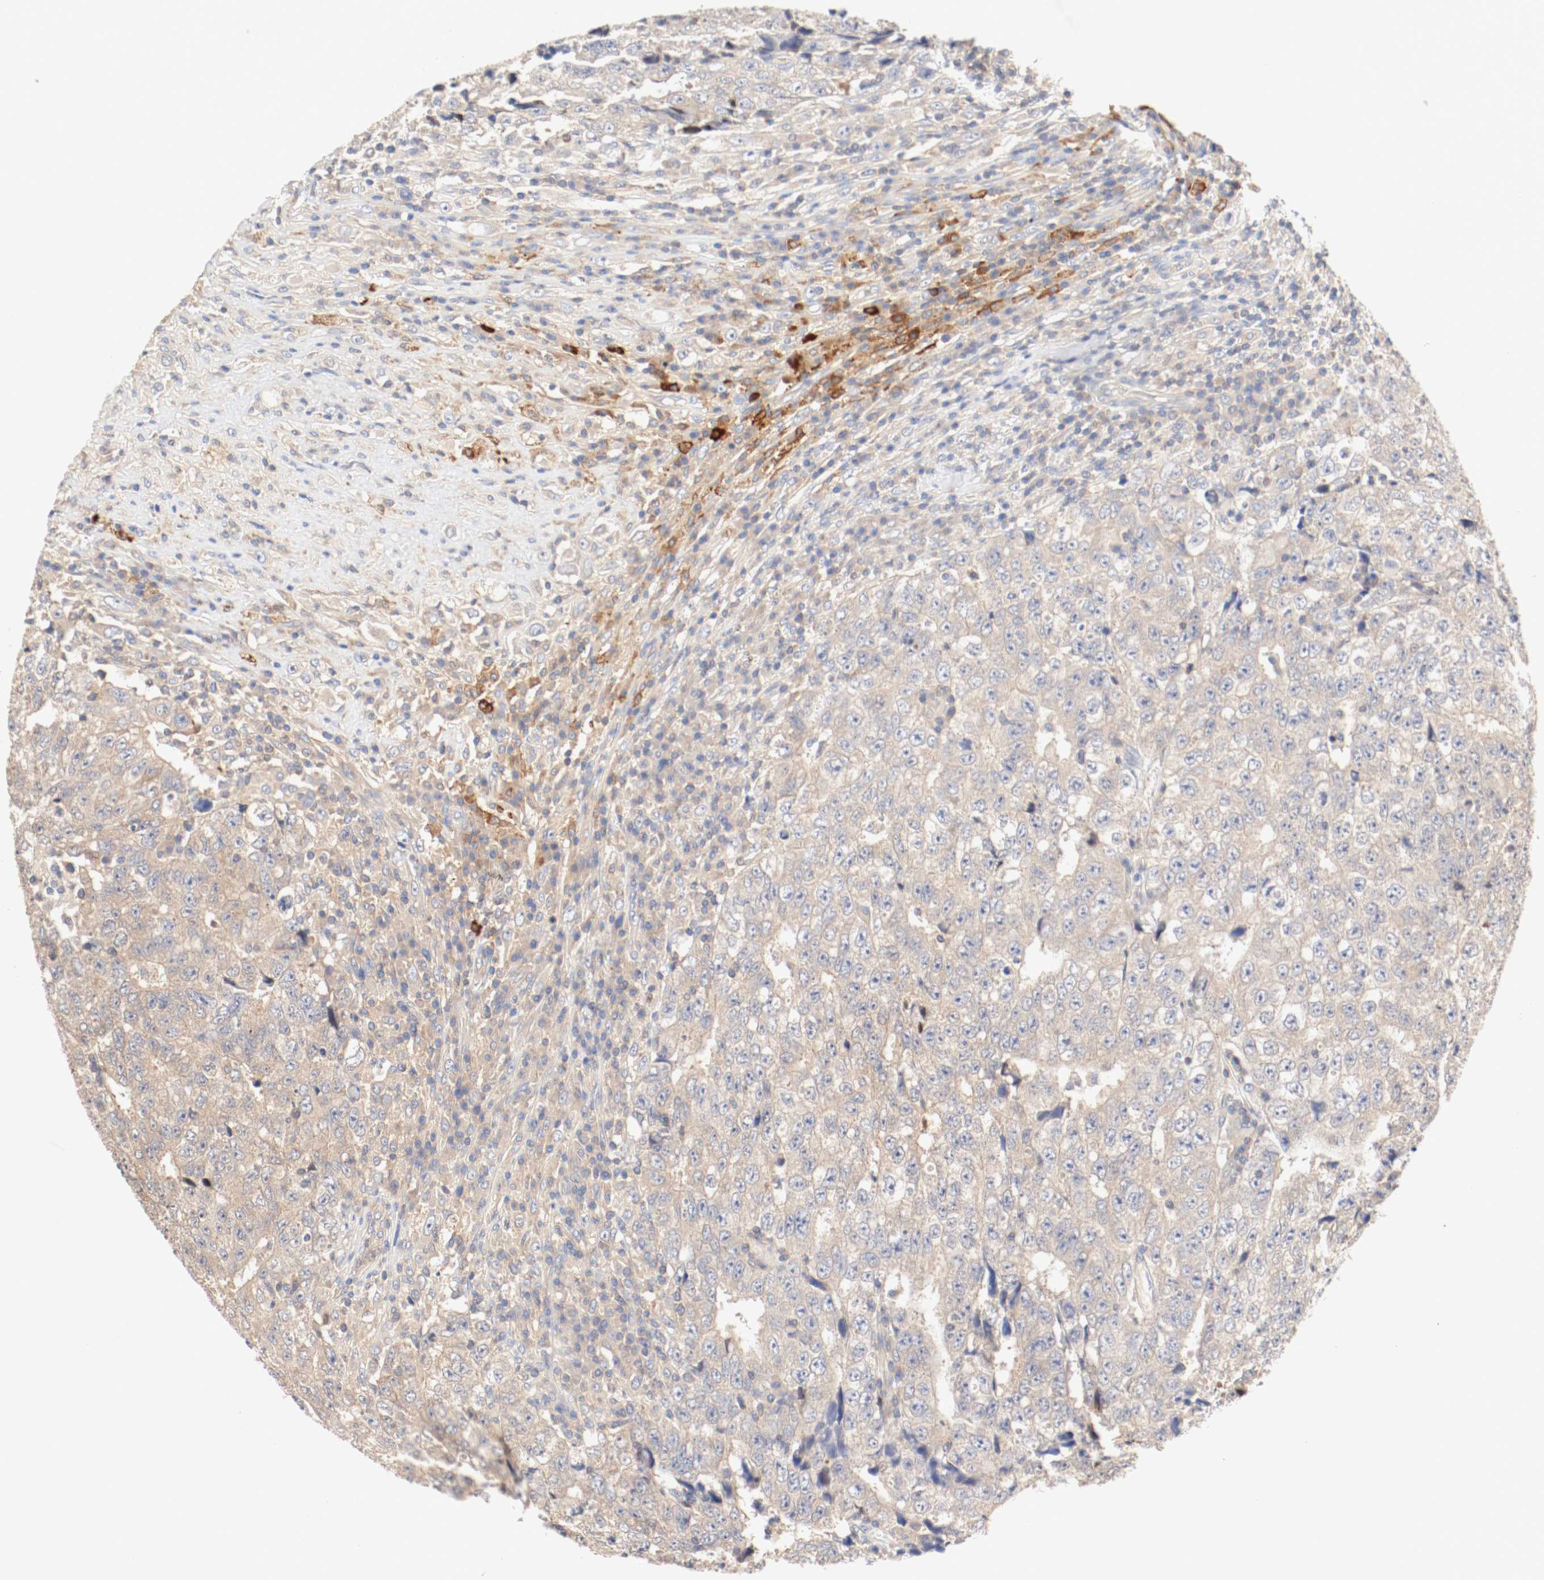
{"staining": {"intensity": "moderate", "quantity": ">75%", "location": "cytoplasmic/membranous"}, "tissue": "testis cancer", "cell_type": "Tumor cells", "image_type": "cancer", "snomed": [{"axis": "morphology", "description": "Necrosis, NOS"}, {"axis": "morphology", "description": "Carcinoma, Embryonal, NOS"}, {"axis": "topography", "description": "Testis"}], "caption": "Testis cancer was stained to show a protein in brown. There is medium levels of moderate cytoplasmic/membranous expression in approximately >75% of tumor cells. The protein is stained brown, and the nuclei are stained in blue (DAB IHC with brightfield microscopy, high magnification).", "gene": "GIT1", "patient": {"sex": "male", "age": 19}}